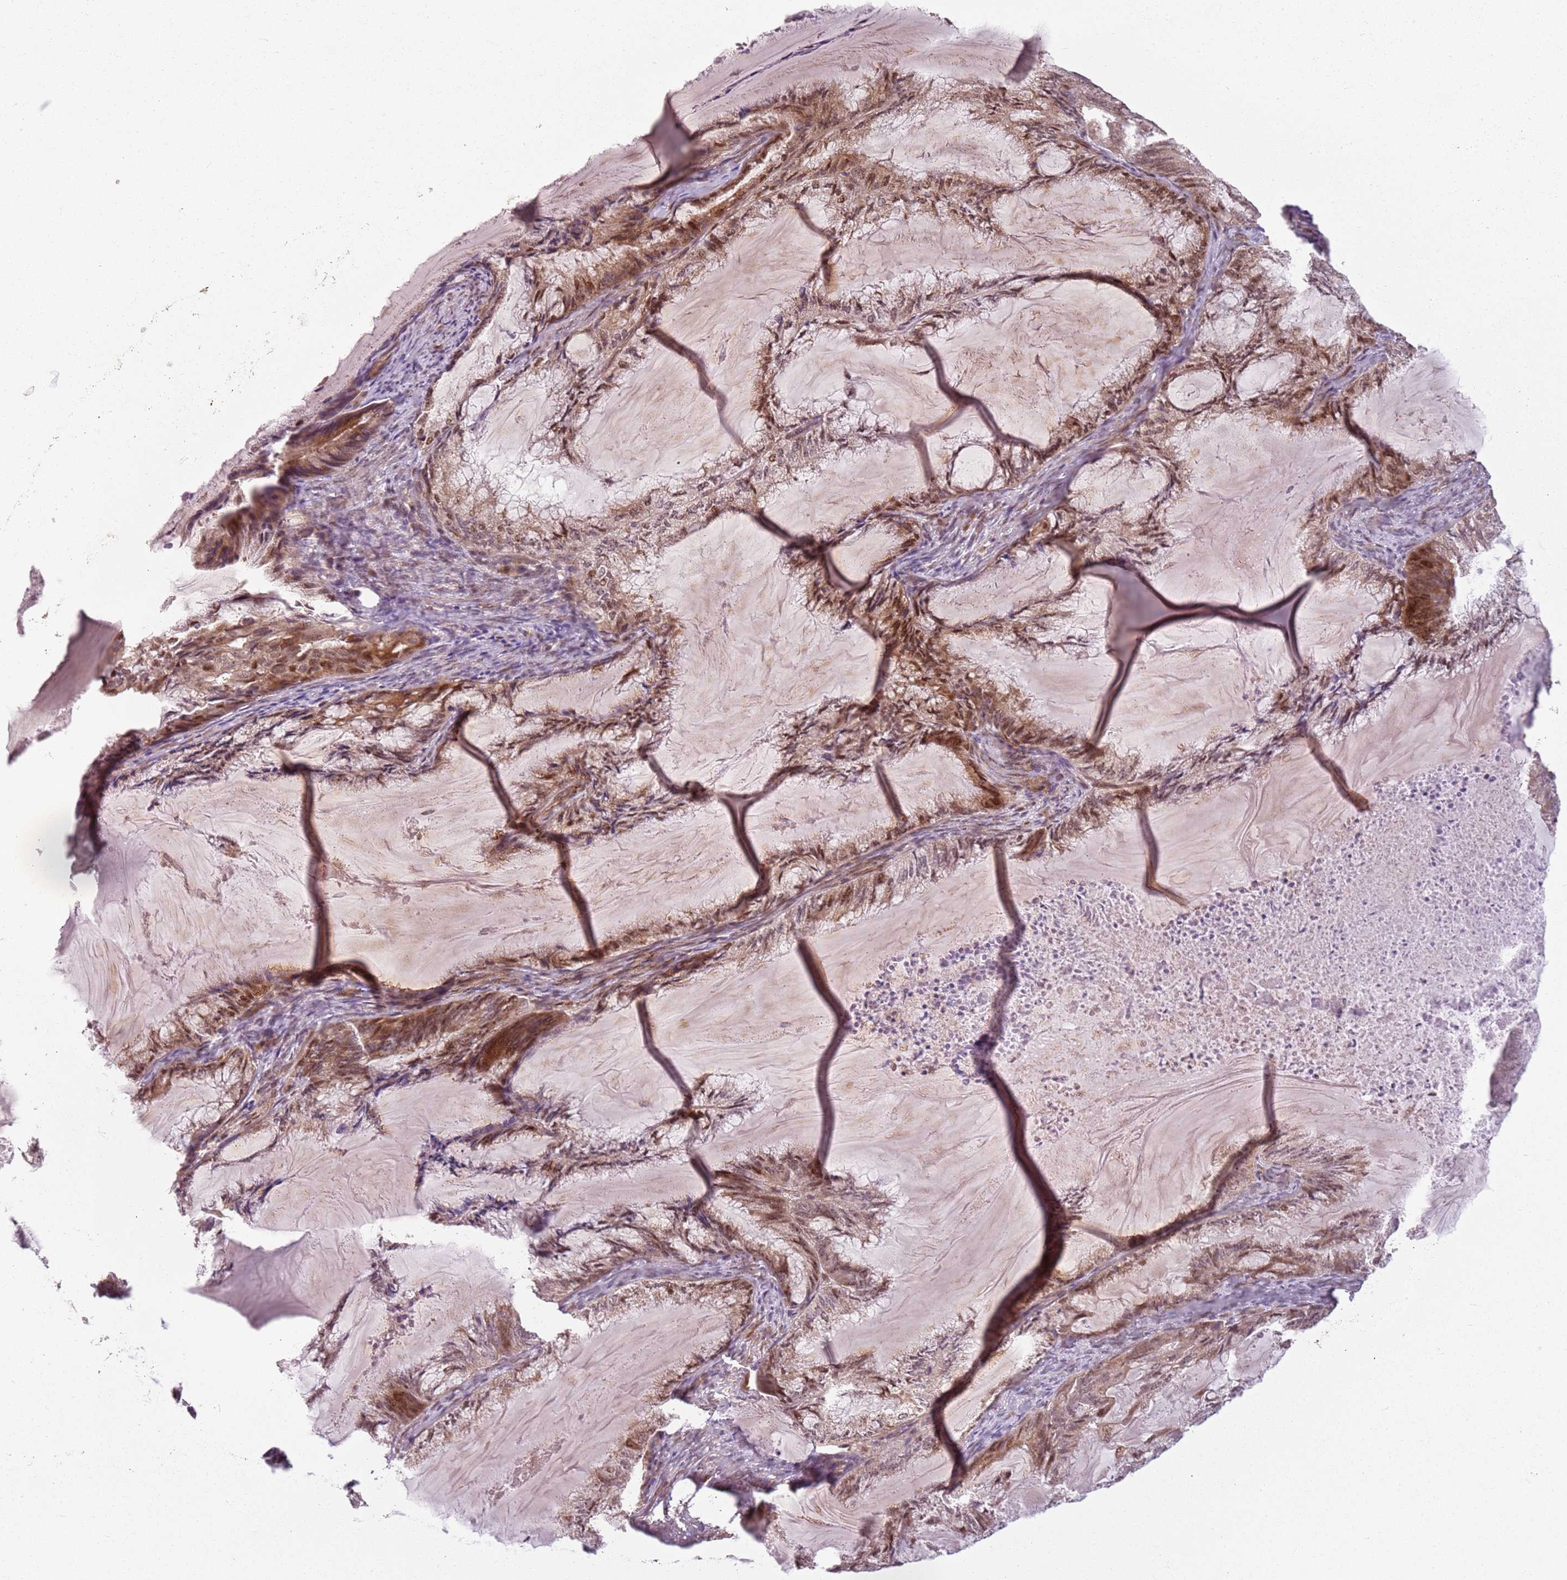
{"staining": {"intensity": "moderate", "quantity": ">75%", "location": "cytoplasmic/membranous,nuclear"}, "tissue": "endometrial cancer", "cell_type": "Tumor cells", "image_type": "cancer", "snomed": [{"axis": "morphology", "description": "Adenocarcinoma, NOS"}, {"axis": "topography", "description": "Endometrium"}], "caption": "Immunohistochemistry (IHC) (DAB) staining of human endometrial cancer (adenocarcinoma) displays moderate cytoplasmic/membranous and nuclear protein positivity in about >75% of tumor cells.", "gene": "CHURC1", "patient": {"sex": "female", "age": 86}}